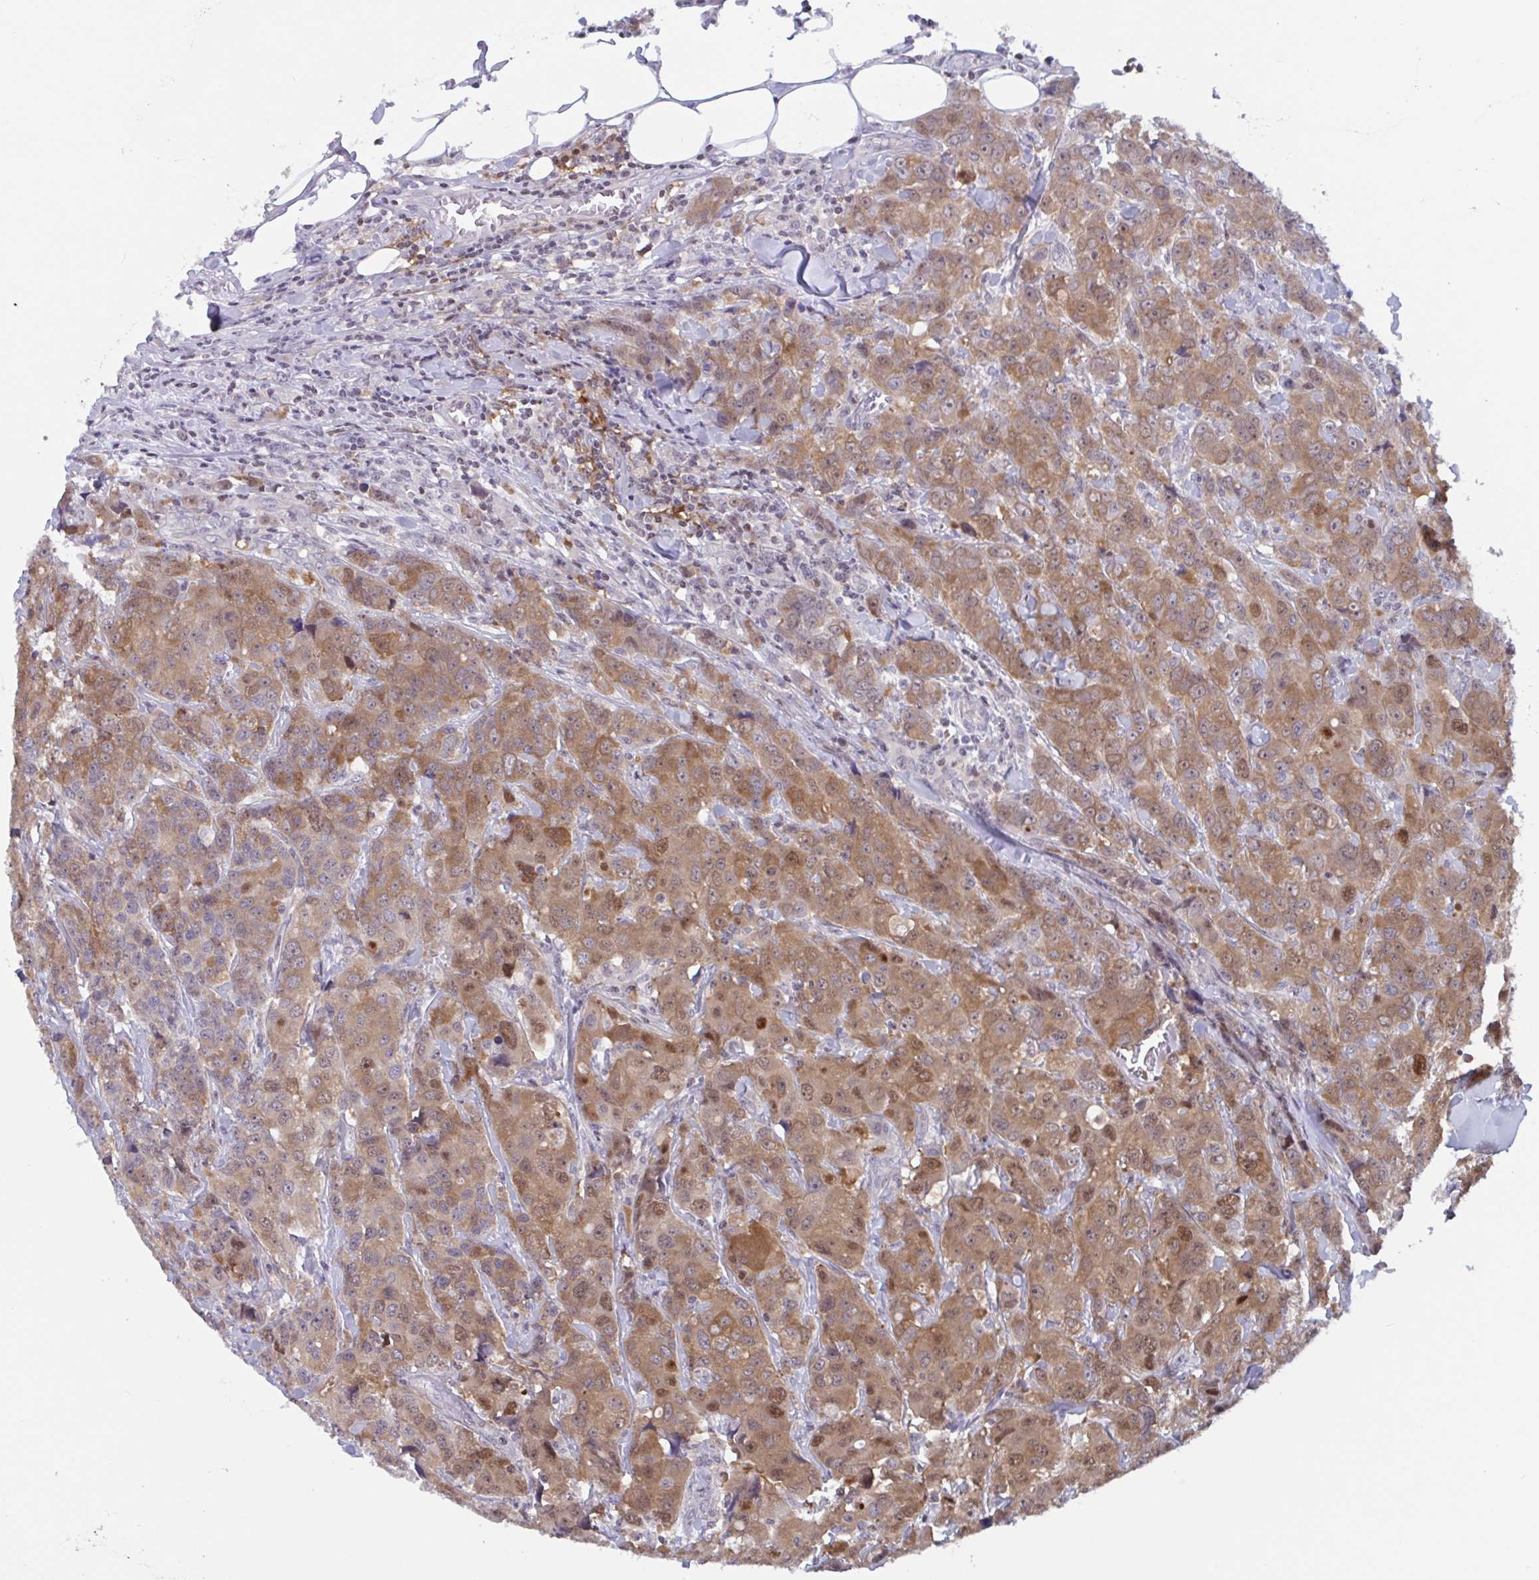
{"staining": {"intensity": "moderate", "quantity": ">75%", "location": "cytoplasmic/membranous,nuclear"}, "tissue": "breast cancer", "cell_type": "Tumor cells", "image_type": "cancer", "snomed": [{"axis": "morphology", "description": "Duct carcinoma"}, {"axis": "topography", "description": "Breast"}], "caption": "Protein staining of breast cancer (infiltrating ductal carcinoma) tissue shows moderate cytoplasmic/membranous and nuclear positivity in approximately >75% of tumor cells. The staining is performed using DAB brown chromogen to label protein expression. The nuclei are counter-stained blue using hematoxylin.", "gene": "SNX11", "patient": {"sex": "female", "age": 43}}